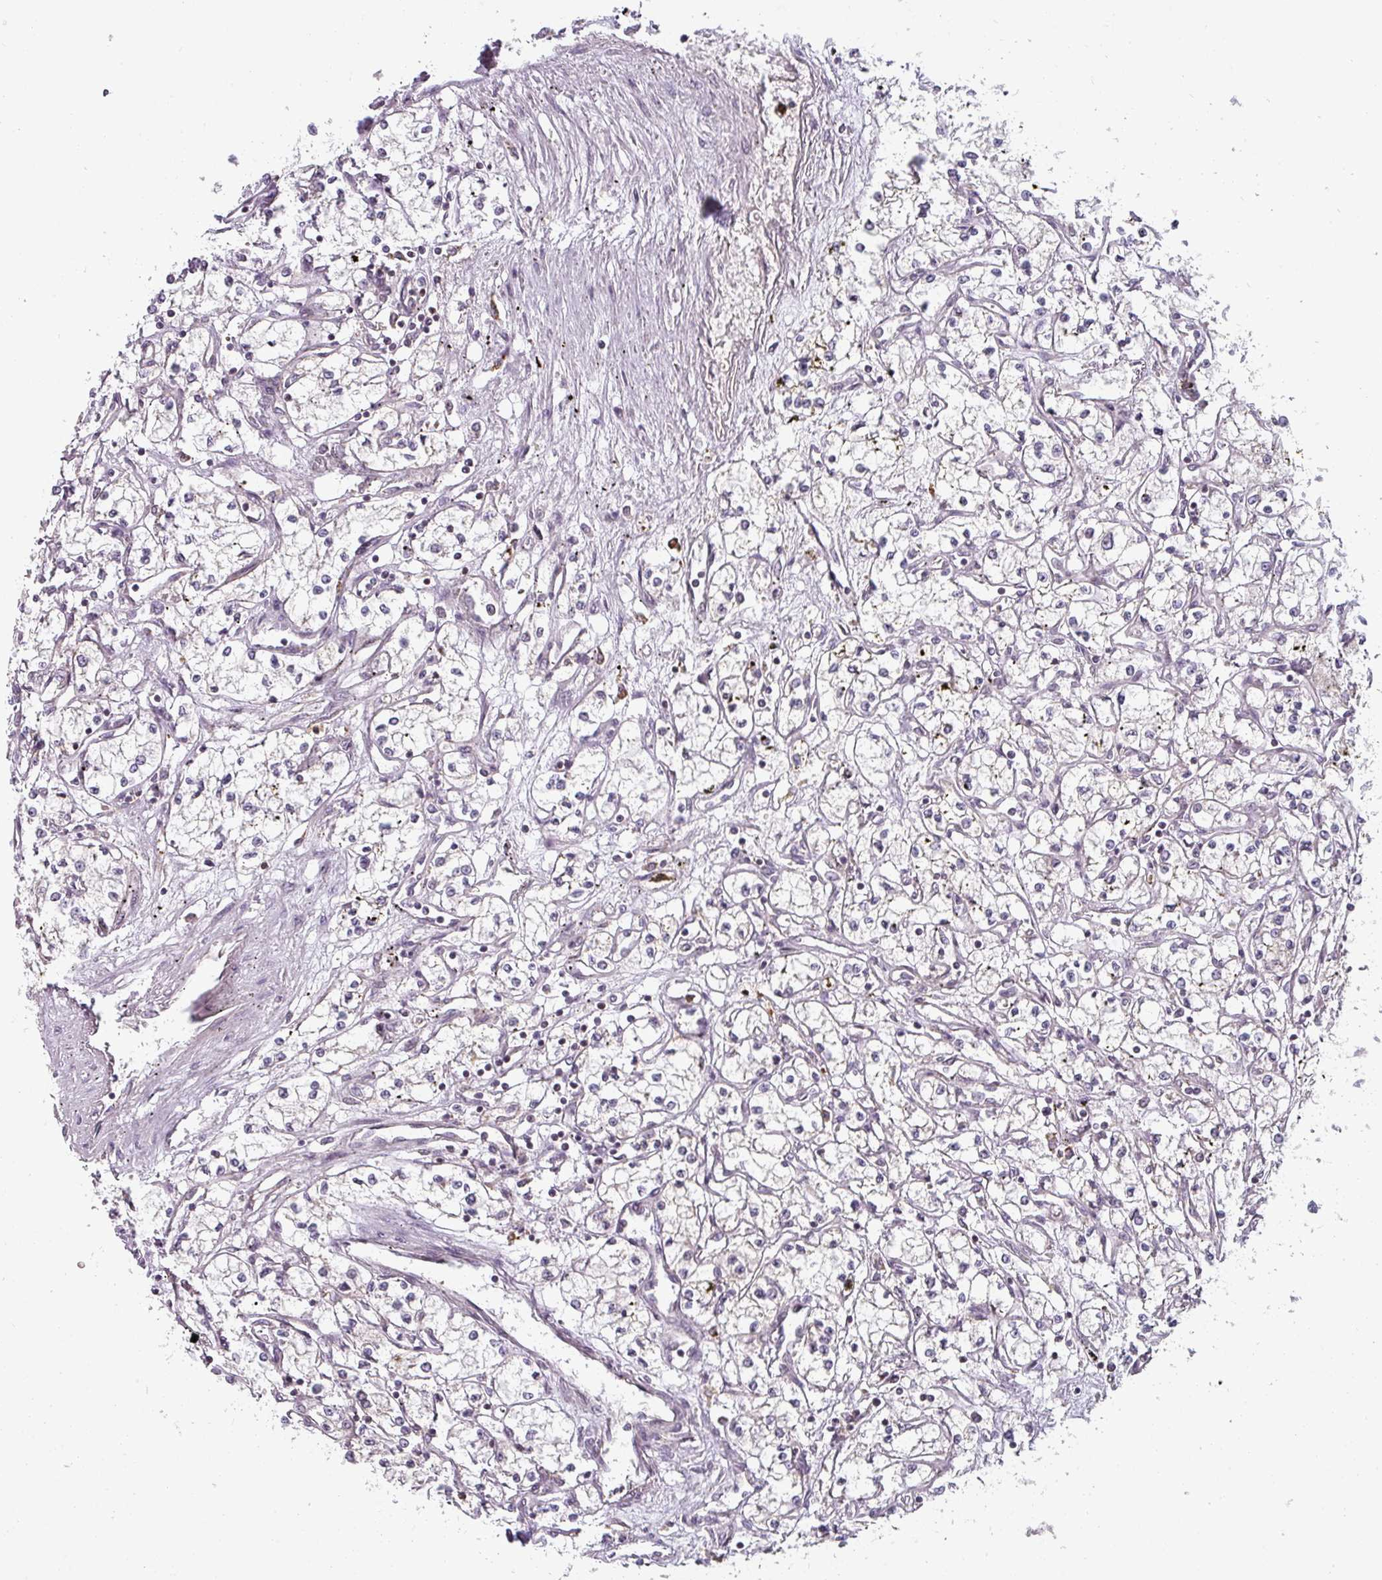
{"staining": {"intensity": "negative", "quantity": "none", "location": "none"}, "tissue": "renal cancer", "cell_type": "Tumor cells", "image_type": "cancer", "snomed": [{"axis": "morphology", "description": "Adenocarcinoma, NOS"}, {"axis": "topography", "description": "Kidney"}], "caption": "Tumor cells are negative for brown protein staining in renal adenocarcinoma.", "gene": "MRPS16", "patient": {"sex": "male", "age": 59}}